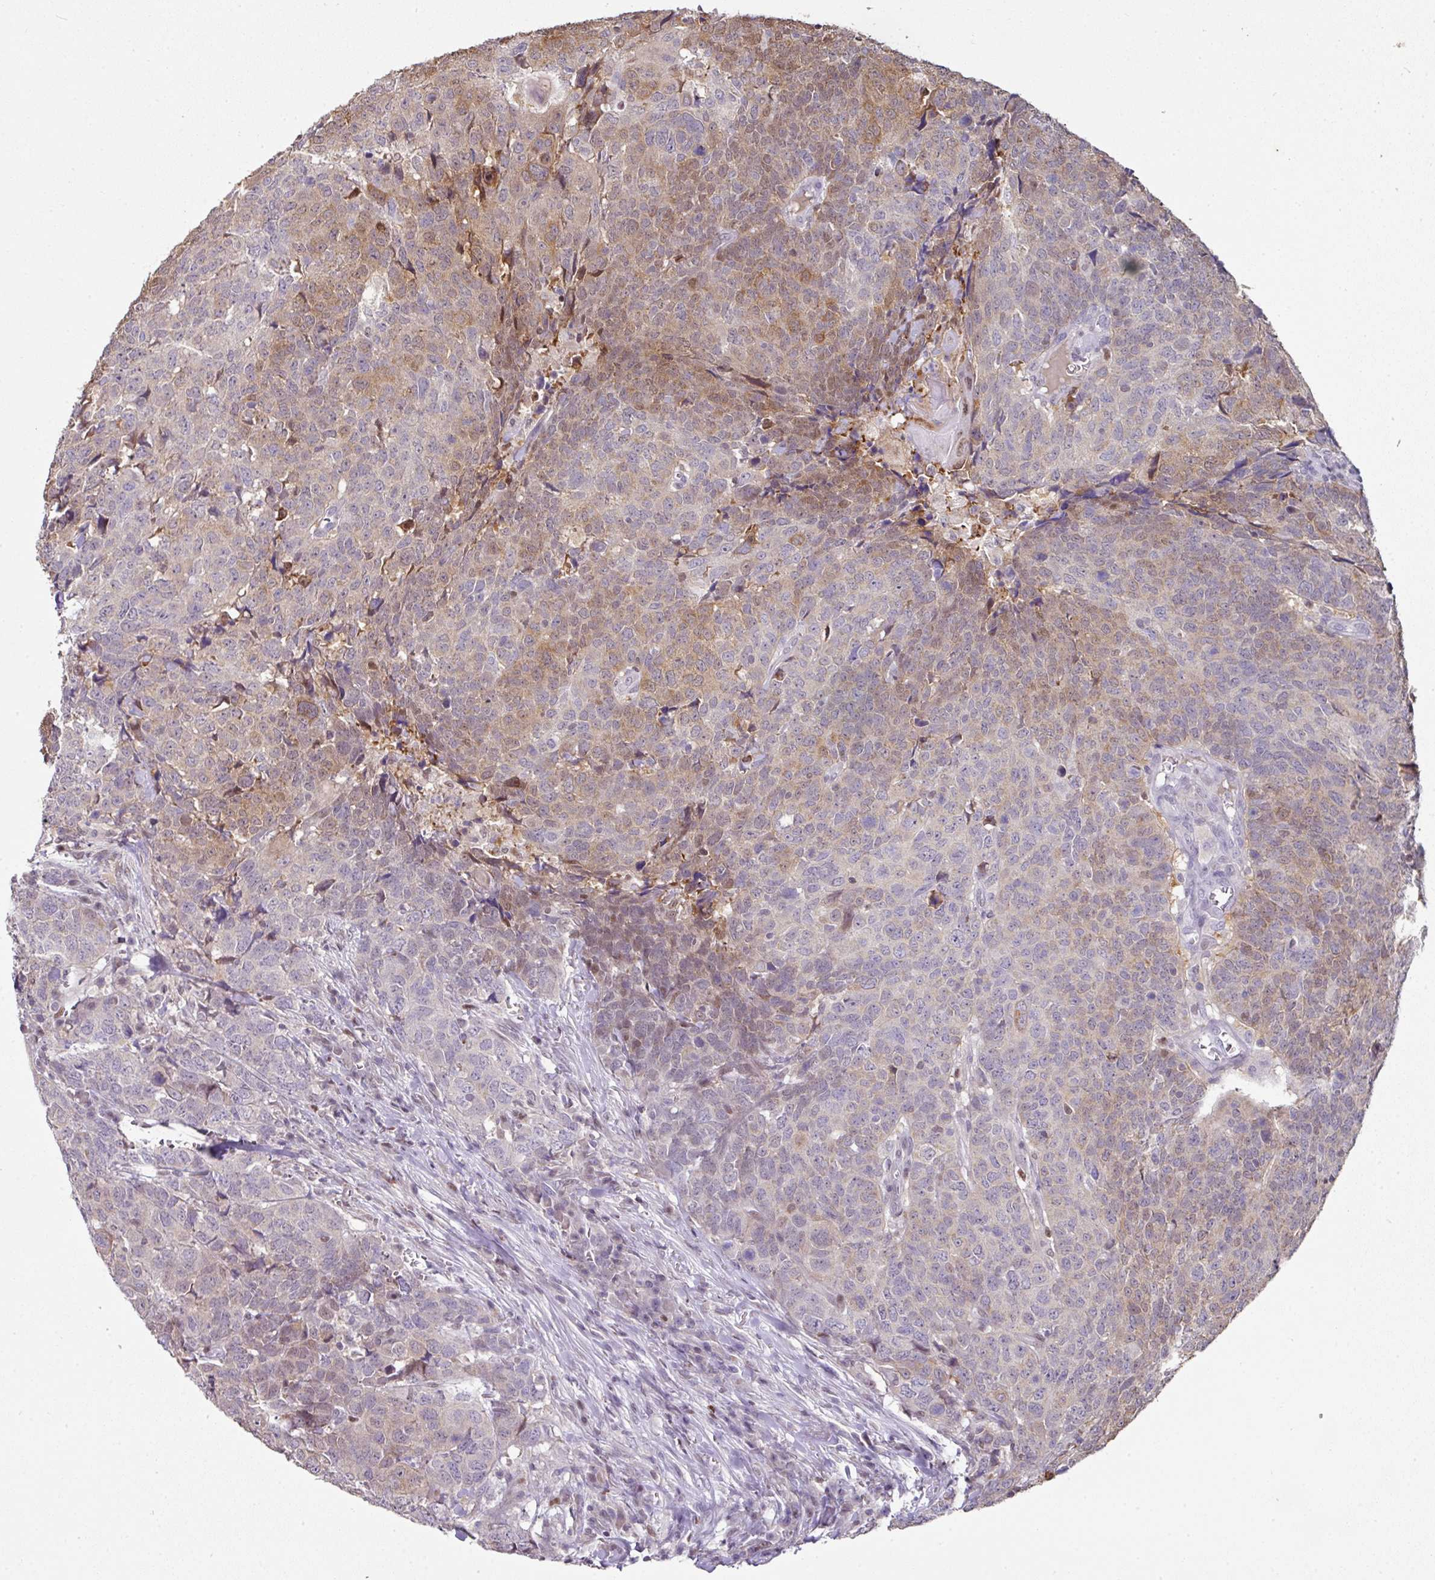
{"staining": {"intensity": "moderate", "quantity": "25%-75%", "location": "cytoplasmic/membranous"}, "tissue": "head and neck cancer", "cell_type": "Tumor cells", "image_type": "cancer", "snomed": [{"axis": "morphology", "description": "Squamous cell carcinoma, NOS"}, {"axis": "topography", "description": "Head-Neck"}], "caption": "The micrograph demonstrates staining of head and neck cancer (squamous cell carcinoma), revealing moderate cytoplasmic/membranous protein positivity (brown color) within tumor cells.", "gene": "ANKRD18A", "patient": {"sex": "male", "age": 66}}